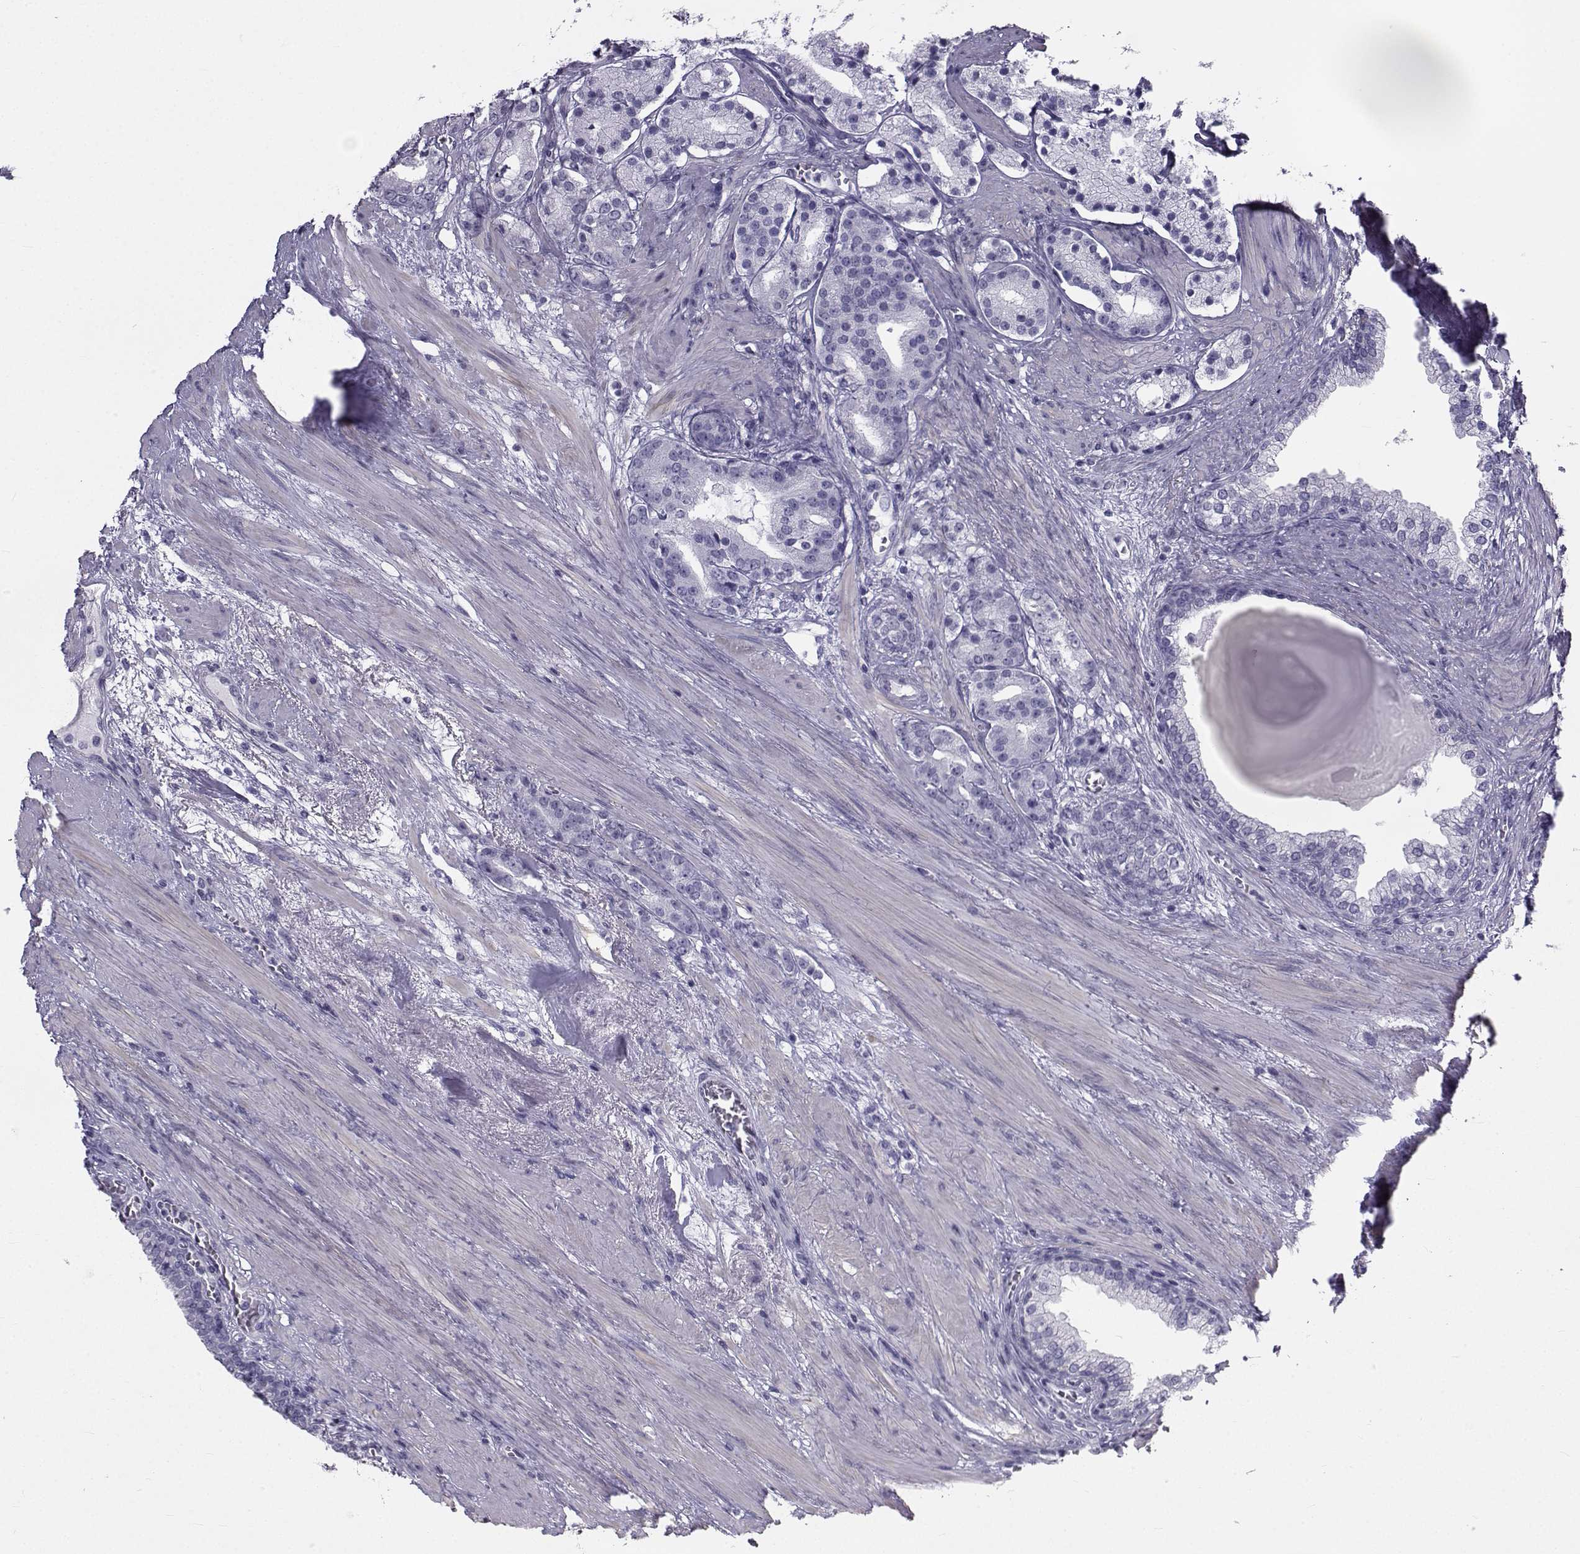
{"staining": {"intensity": "negative", "quantity": "none", "location": "none"}, "tissue": "prostate cancer", "cell_type": "Tumor cells", "image_type": "cancer", "snomed": [{"axis": "morphology", "description": "Adenocarcinoma, NOS"}, {"axis": "topography", "description": "Prostate"}], "caption": "Prostate adenocarcinoma stained for a protein using IHC exhibits no expression tumor cells.", "gene": "SPANXD", "patient": {"sex": "male", "age": 69}}